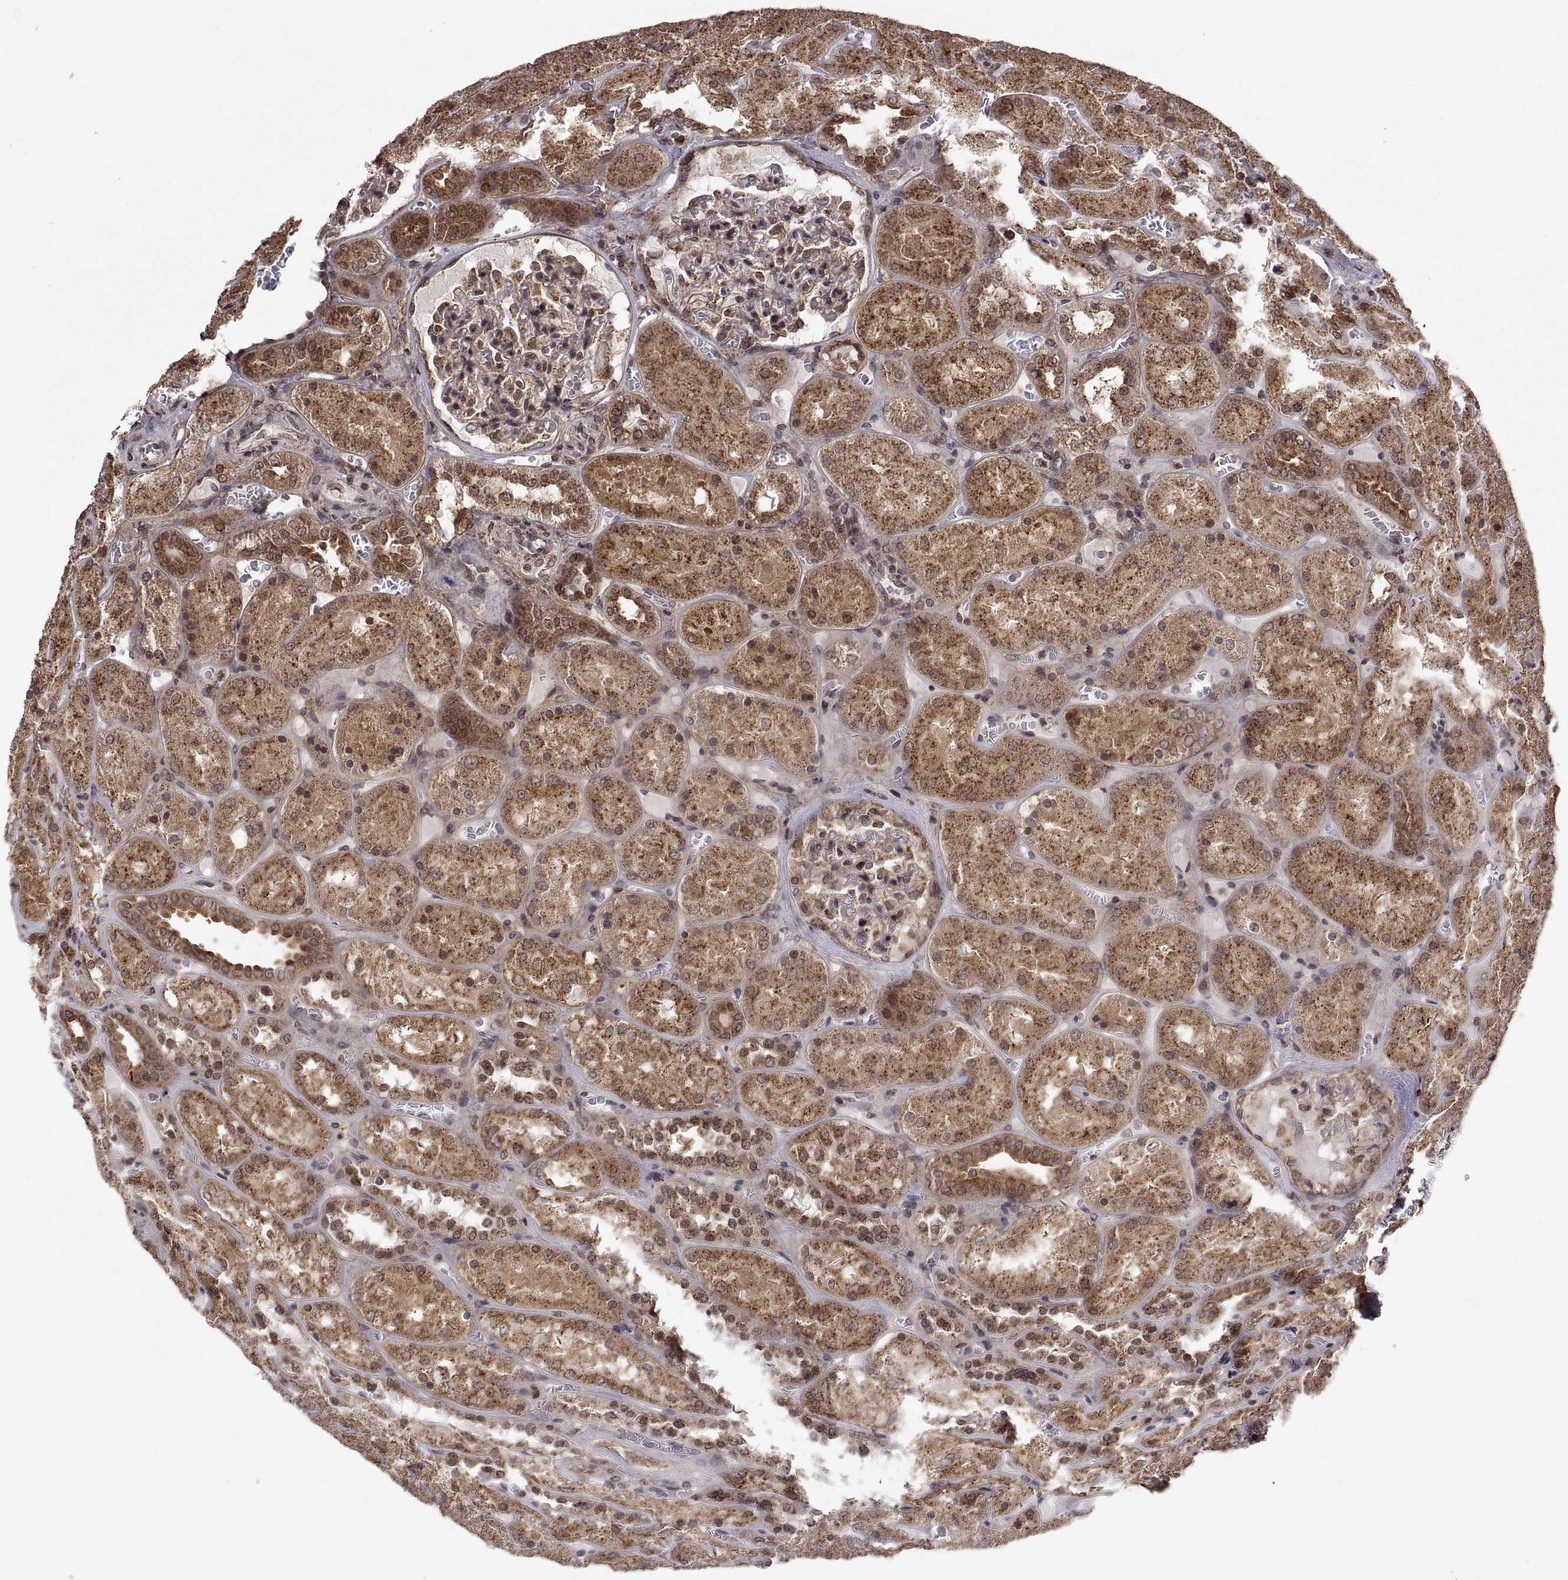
{"staining": {"intensity": "moderate", "quantity": "25%-75%", "location": "cytoplasmic/membranous"}, "tissue": "kidney", "cell_type": "Cells in glomeruli", "image_type": "normal", "snomed": [{"axis": "morphology", "description": "Normal tissue, NOS"}, {"axis": "topography", "description": "Kidney"}], "caption": "Immunohistochemical staining of normal kidney exhibits 25%-75% levels of moderate cytoplasmic/membranous protein positivity in about 25%-75% of cells in glomeruli. Immunohistochemistry (ihc) stains the protein in brown and the nuclei are stained blue.", "gene": "ZNRF2", "patient": {"sex": "male", "age": 73}}